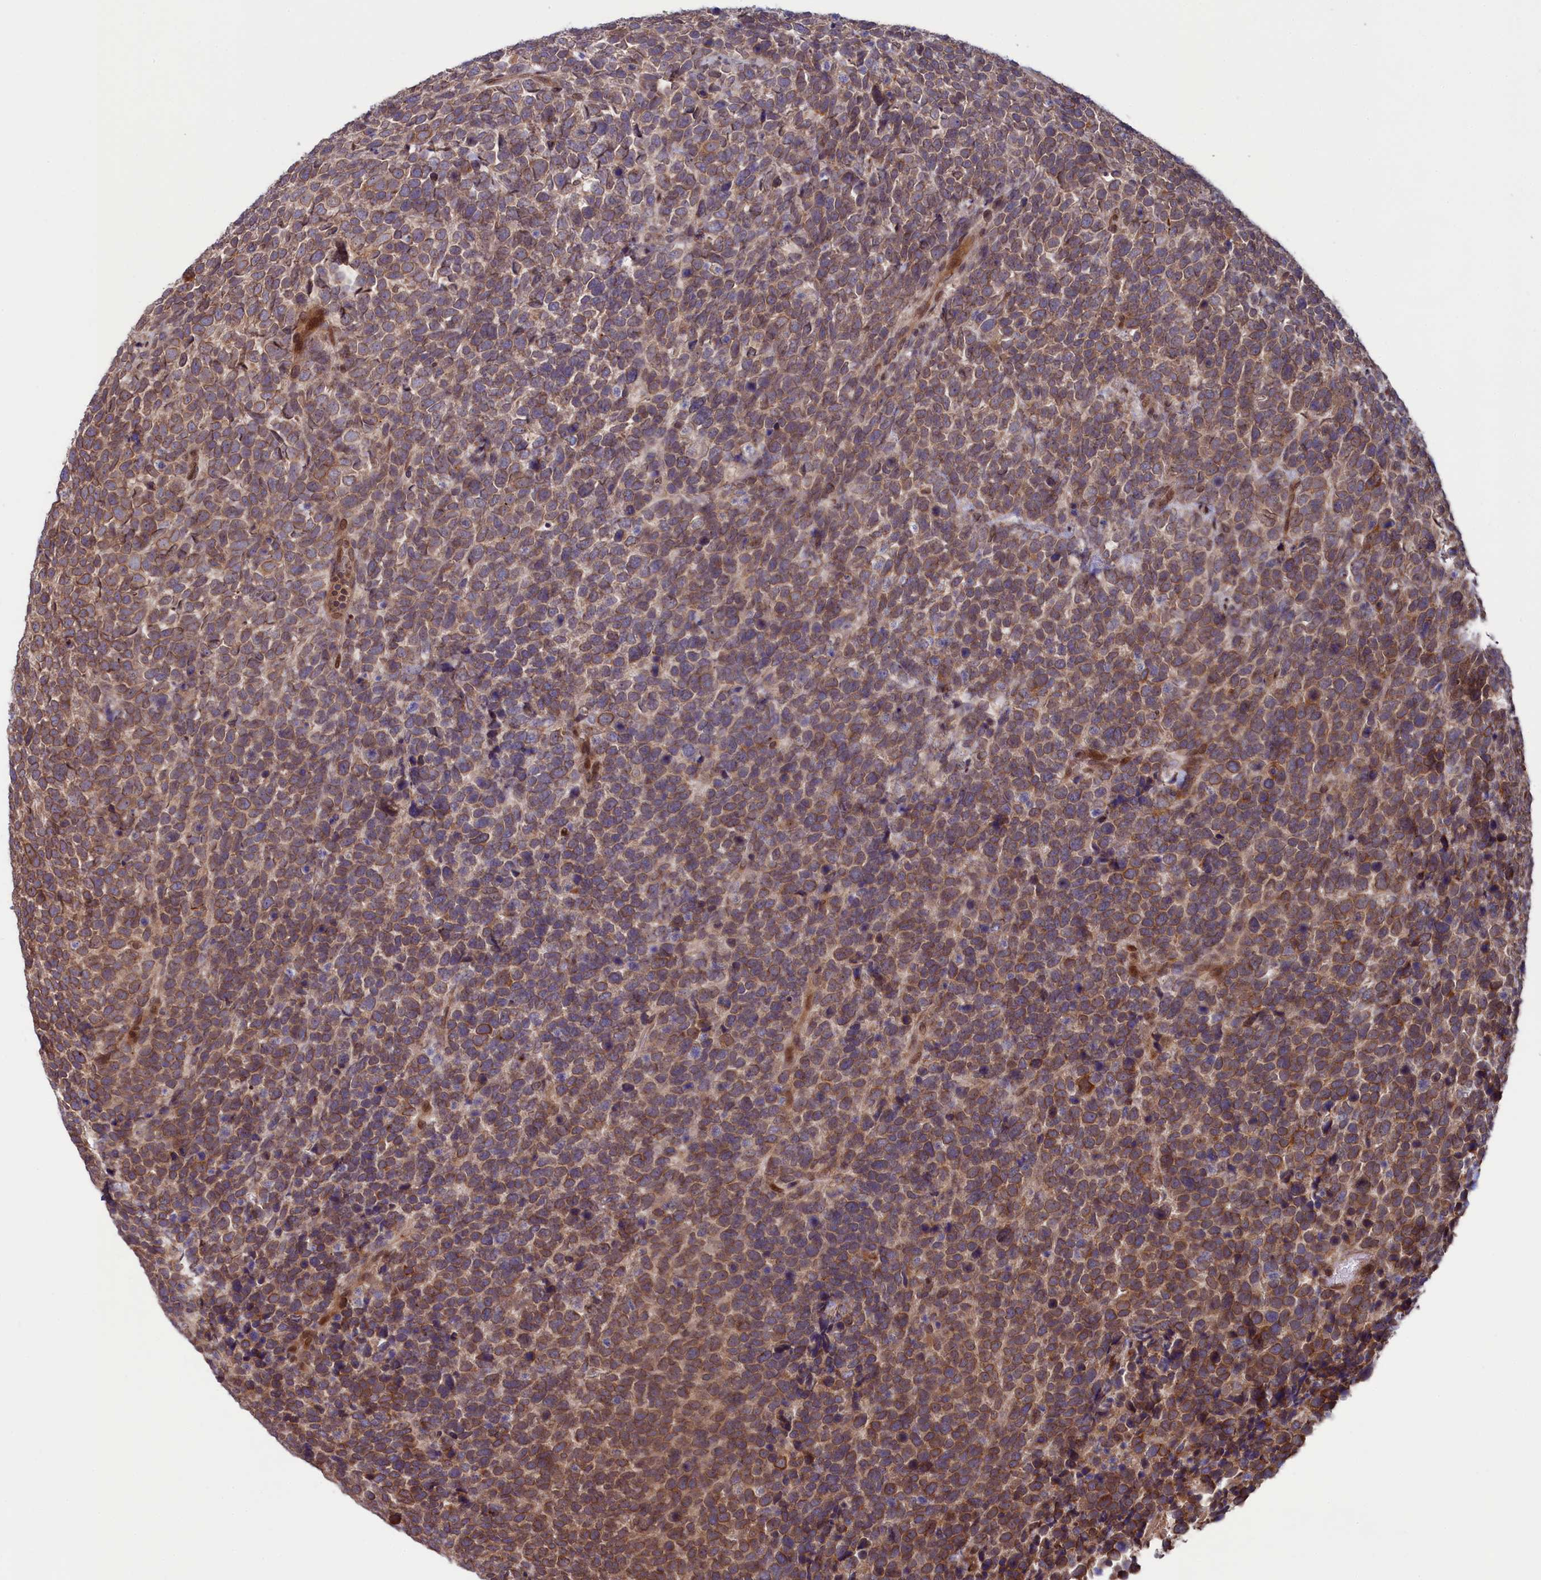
{"staining": {"intensity": "moderate", "quantity": "25%-75%", "location": "cytoplasmic/membranous,nuclear"}, "tissue": "urothelial cancer", "cell_type": "Tumor cells", "image_type": "cancer", "snomed": [{"axis": "morphology", "description": "Urothelial carcinoma, High grade"}, {"axis": "topography", "description": "Urinary bladder"}], "caption": "Protein expression analysis of human urothelial carcinoma (high-grade) reveals moderate cytoplasmic/membranous and nuclear expression in about 25%-75% of tumor cells.", "gene": "NAE1", "patient": {"sex": "female", "age": 82}}